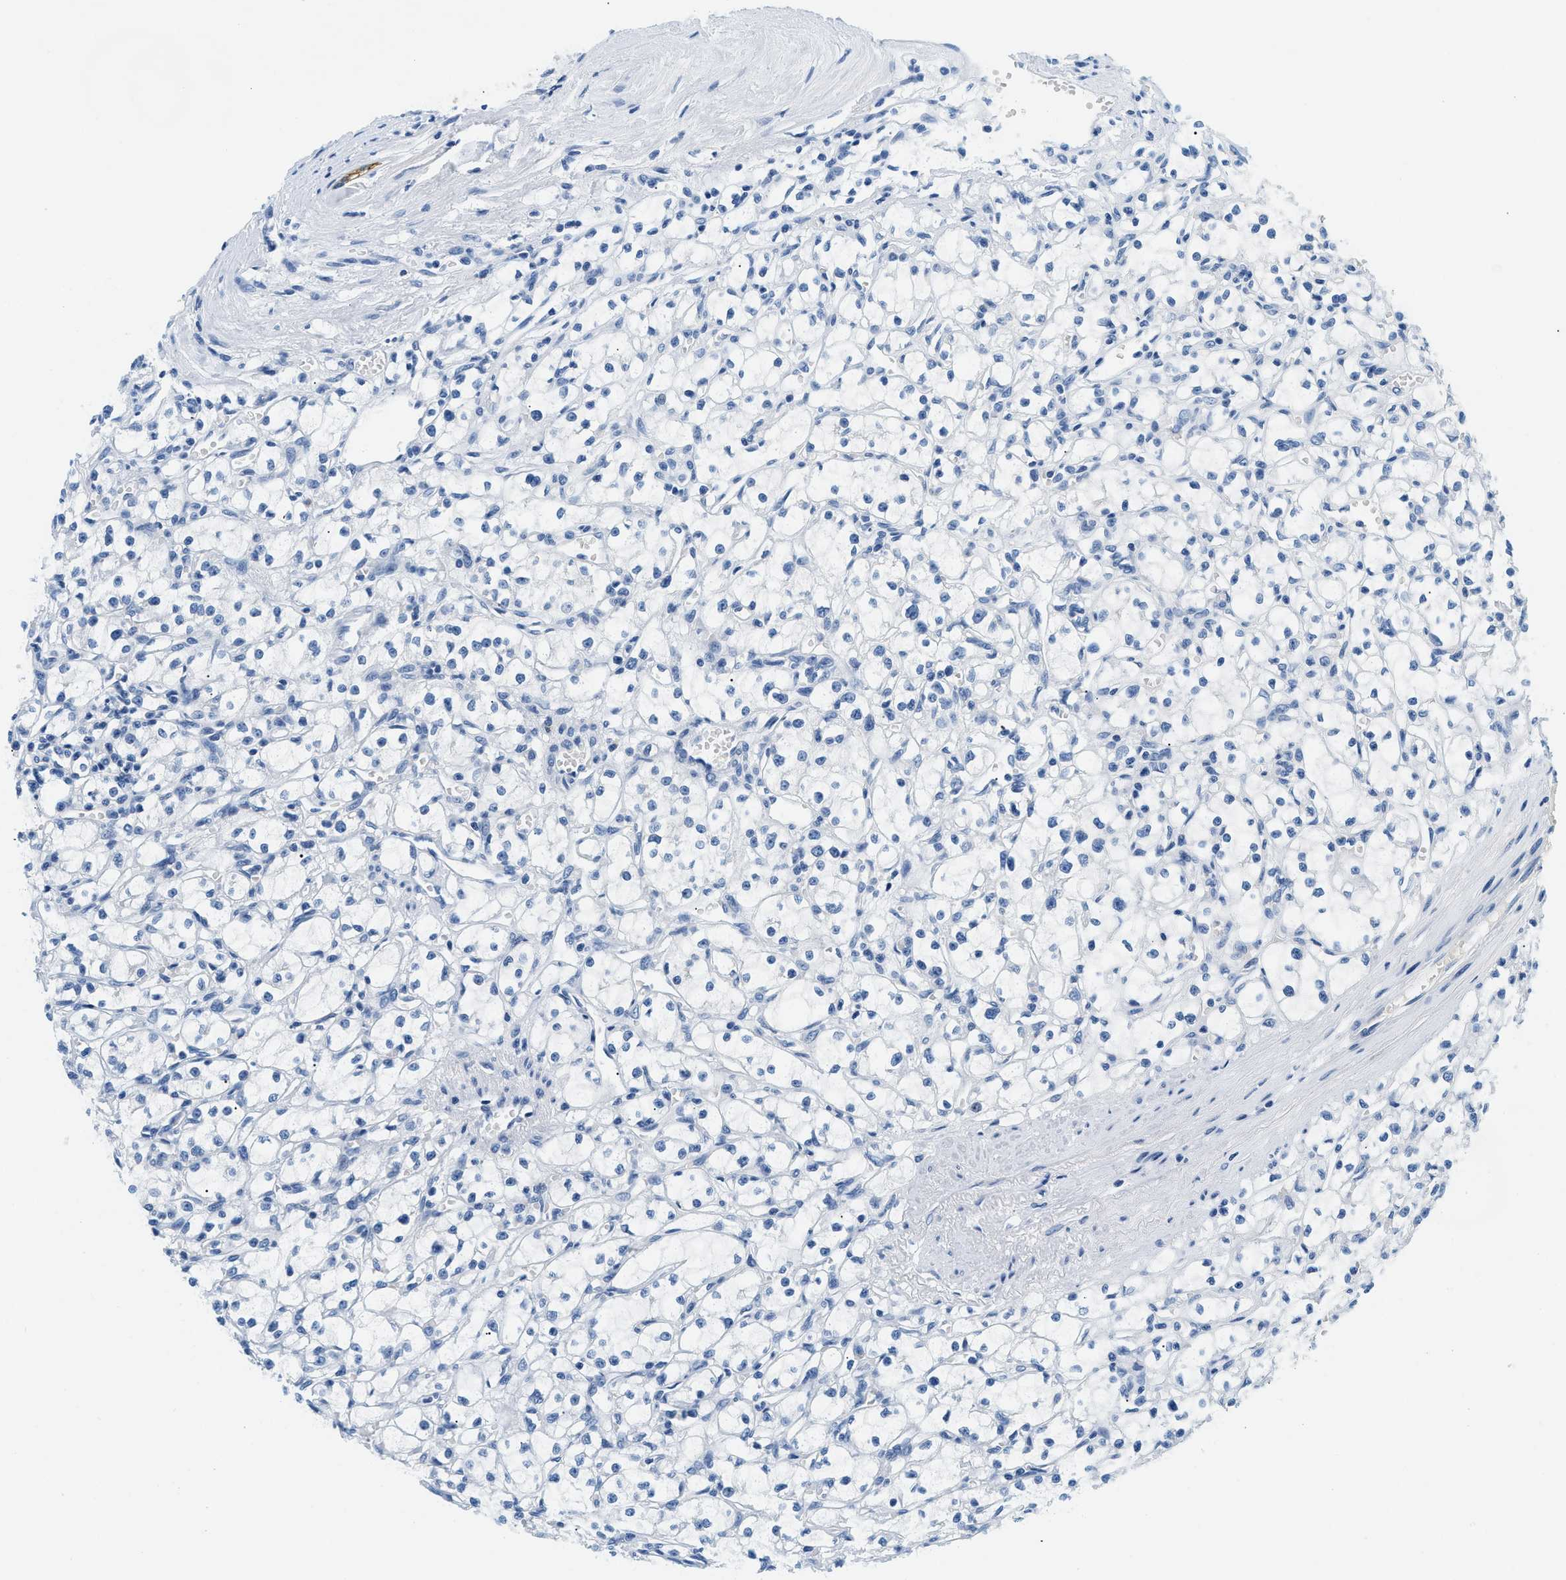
{"staining": {"intensity": "negative", "quantity": "none", "location": "none"}, "tissue": "renal cancer", "cell_type": "Tumor cells", "image_type": "cancer", "snomed": [{"axis": "morphology", "description": "Adenocarcinoma, NOS"}, {"axis": "topography", "description": "Kidney"}], "caption": "Tumor cells show no significant protein staining in adenocarcinoma (renal).", "gene": "STXBP2", "patient": {"sex": "male", "age": 56}}